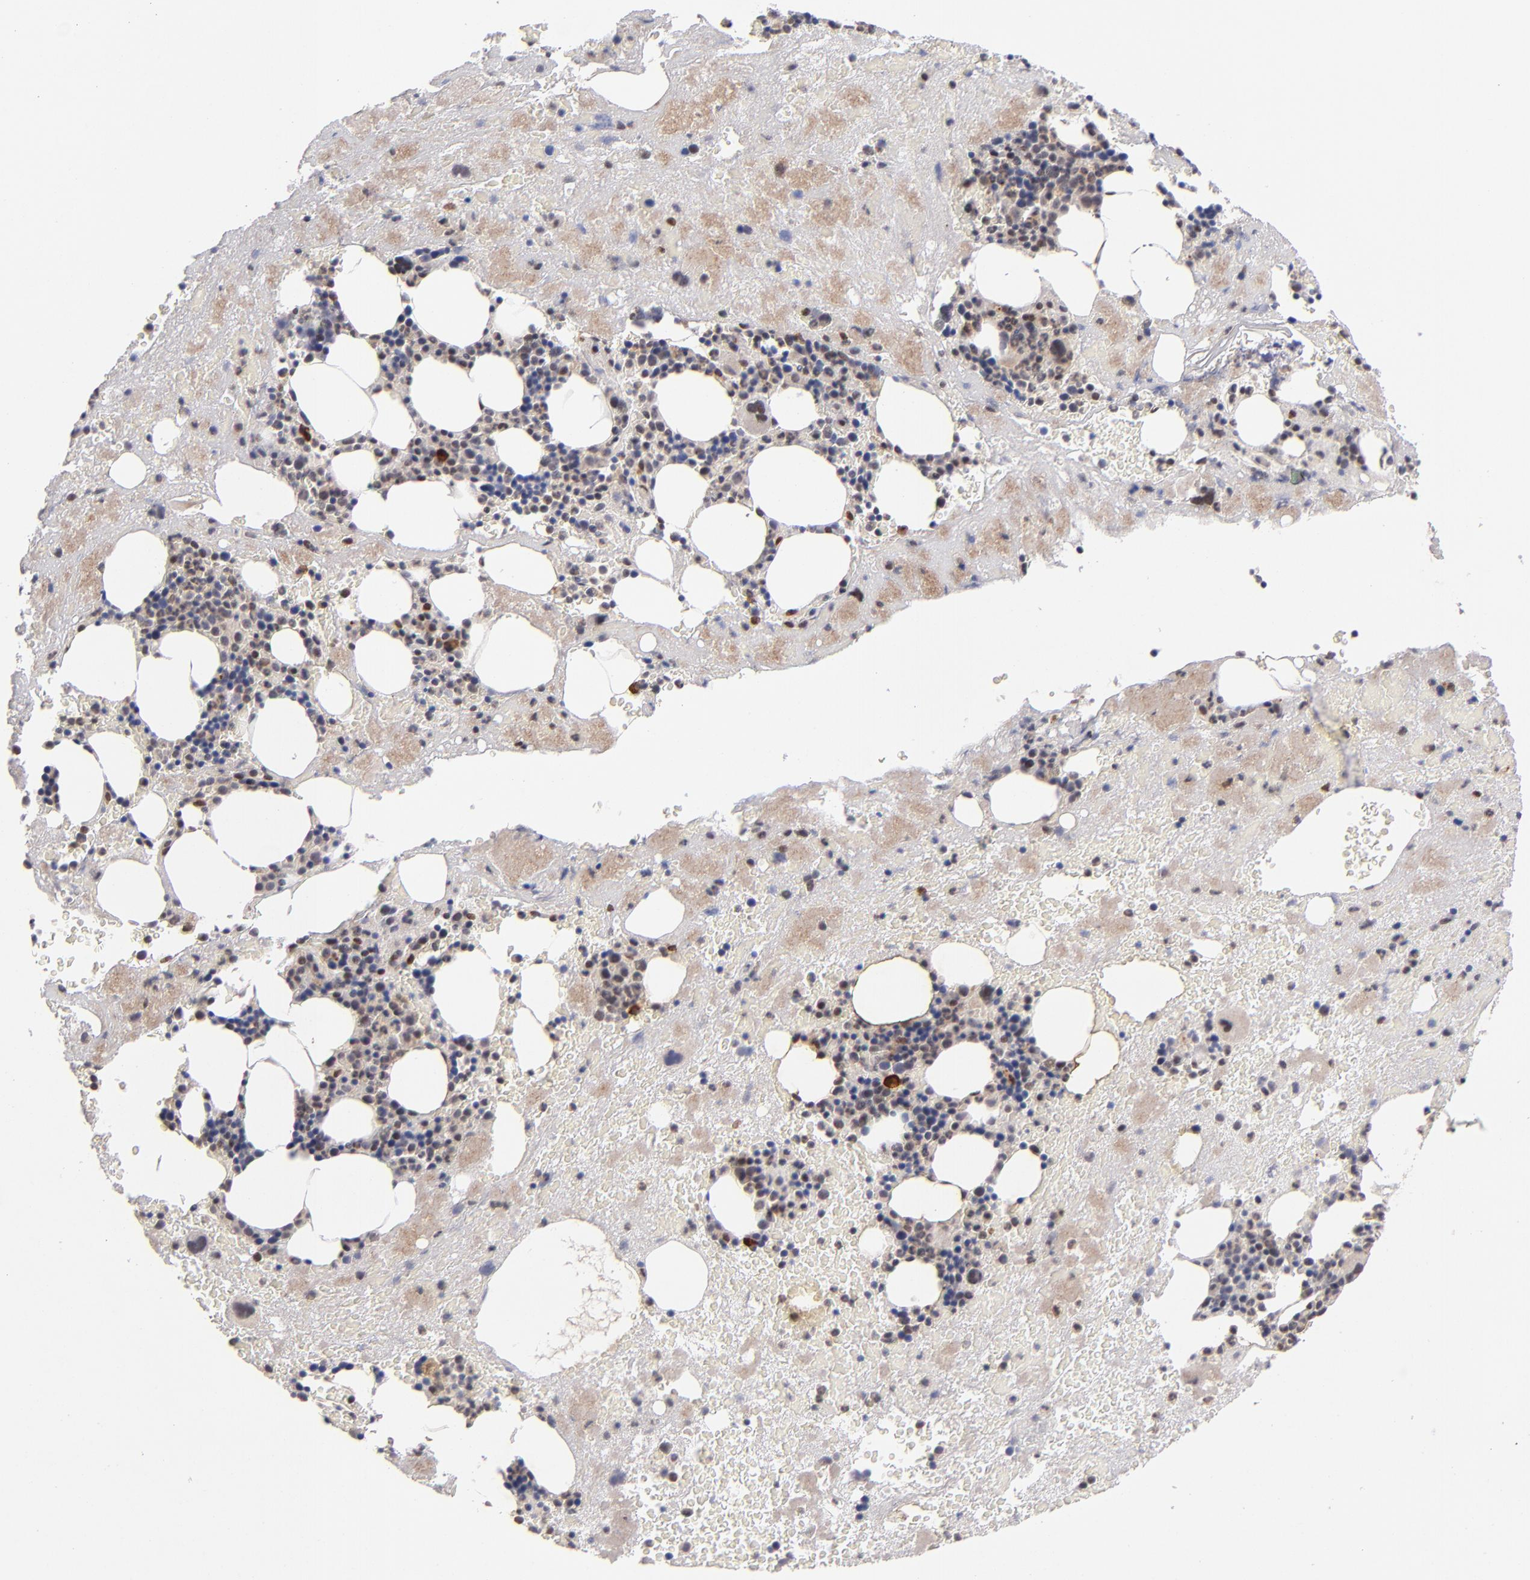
{"staining": {"intensity": "negative", "quantity": "none", "location": "none"}, "tissue": "bone marrow", "cell_type": "Hematopoietic cells", "image_type": "normal", "snomed": [{"axis": "morphology", "description": "Normal tissue, NOS"}, {"axis": "topography", "description": "Bone marrow"}], "caption": "Micrograph shows no significant protein staining in hematopoietic cells of normal bone marrow. The staining was performed using DAB to visualize the protein expression in brown, while the nuclei were stained in blue with hematoxylin (Magnification: 20x).", "gene": "PCNX4", "patient": {"sex": "male", "age": 76}}